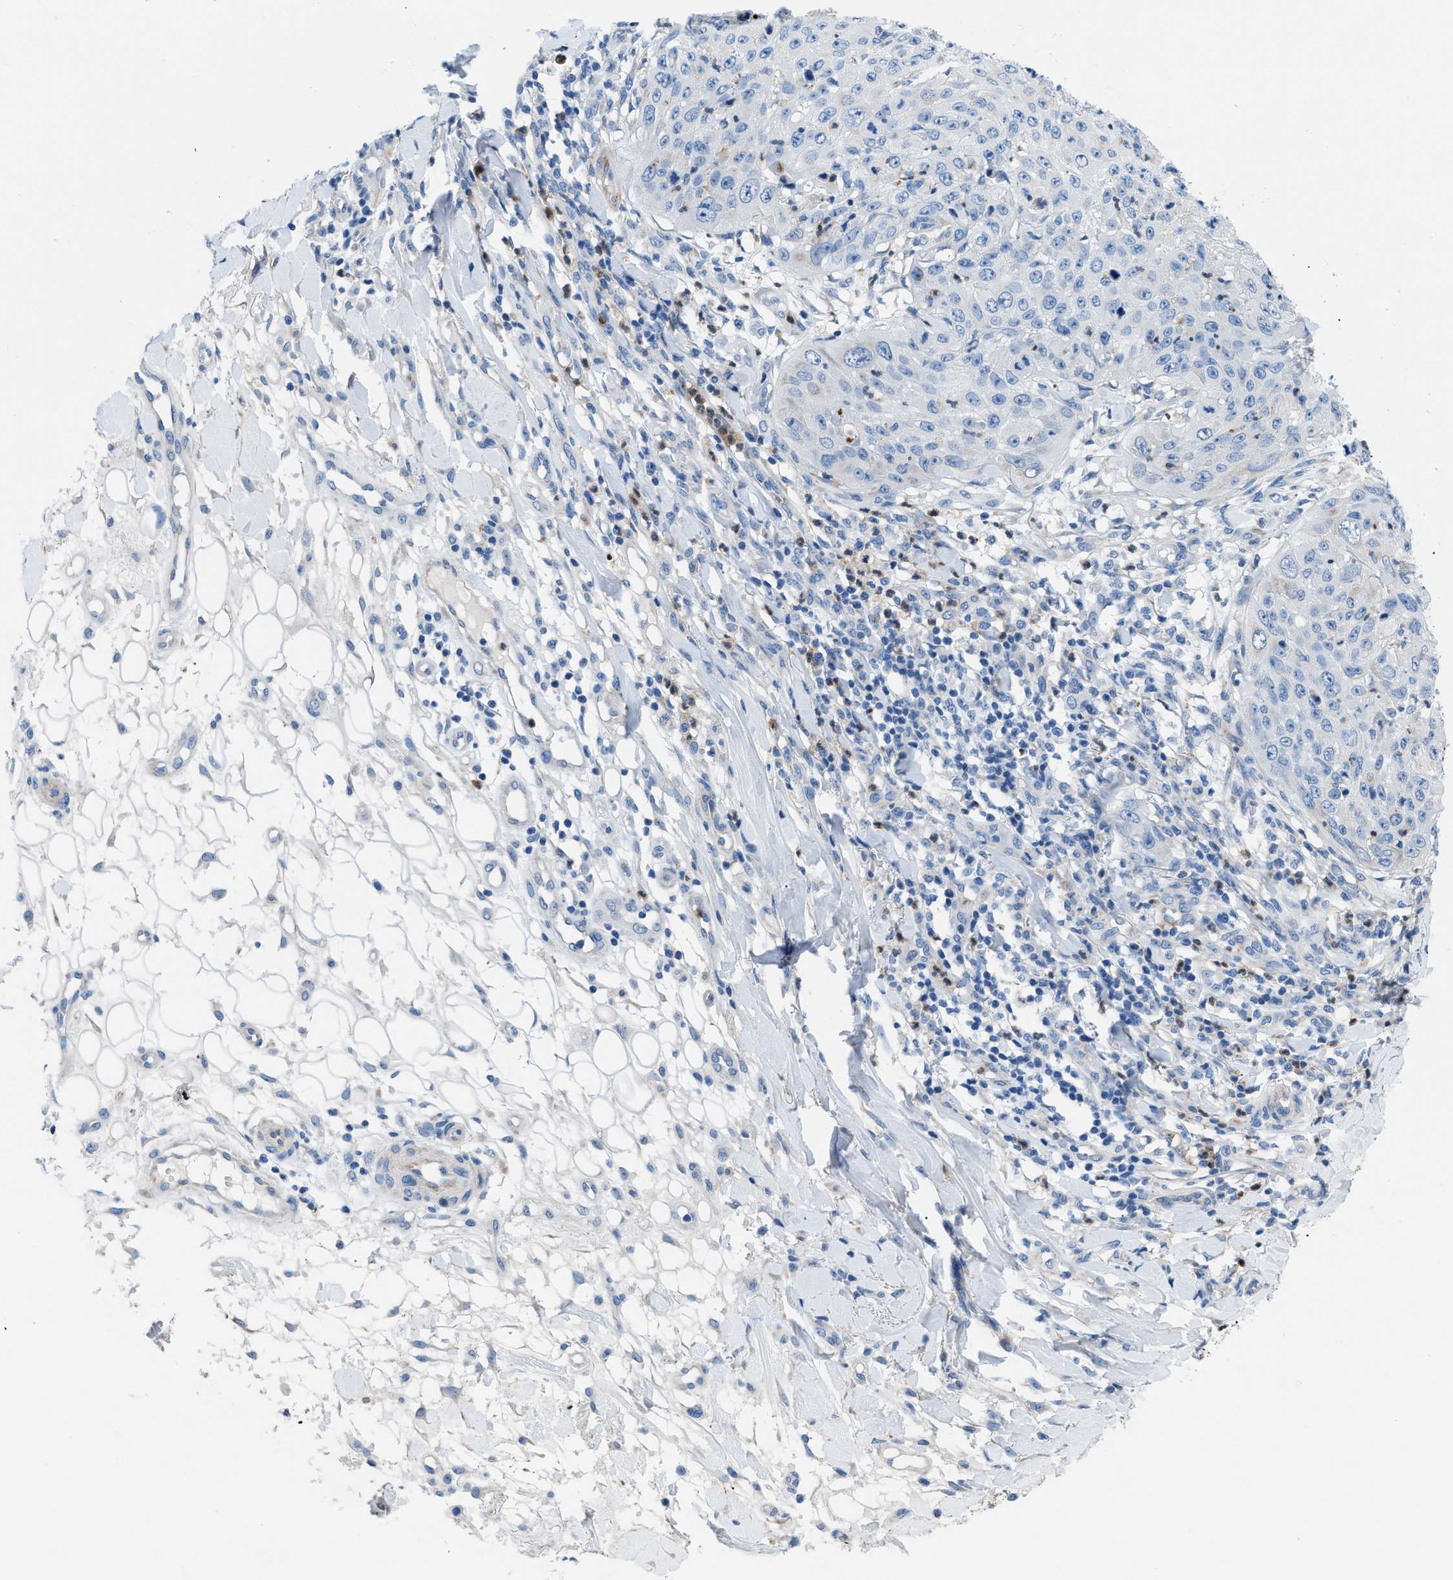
{"staining": {"intensity": "negative", "quantity": "none", "location": "none"}, "tissue": "skin cancer", "cell_type": "Tumor cells", "image_type": "cancer", "snomed": [{"axis": "morphology", "description": "Squamous cell carcinoma, NOS"}, {"axis": "topography", "description": "Skin"}], "caption": "DAB (3,3'-diaminobenzidine) immunohistochemical staining of squamous cell carcinoma (skin) shows no significant expression in tumor cells.", "gene": "ITPR1", "patient": {"sex": "female", "age": 80}}